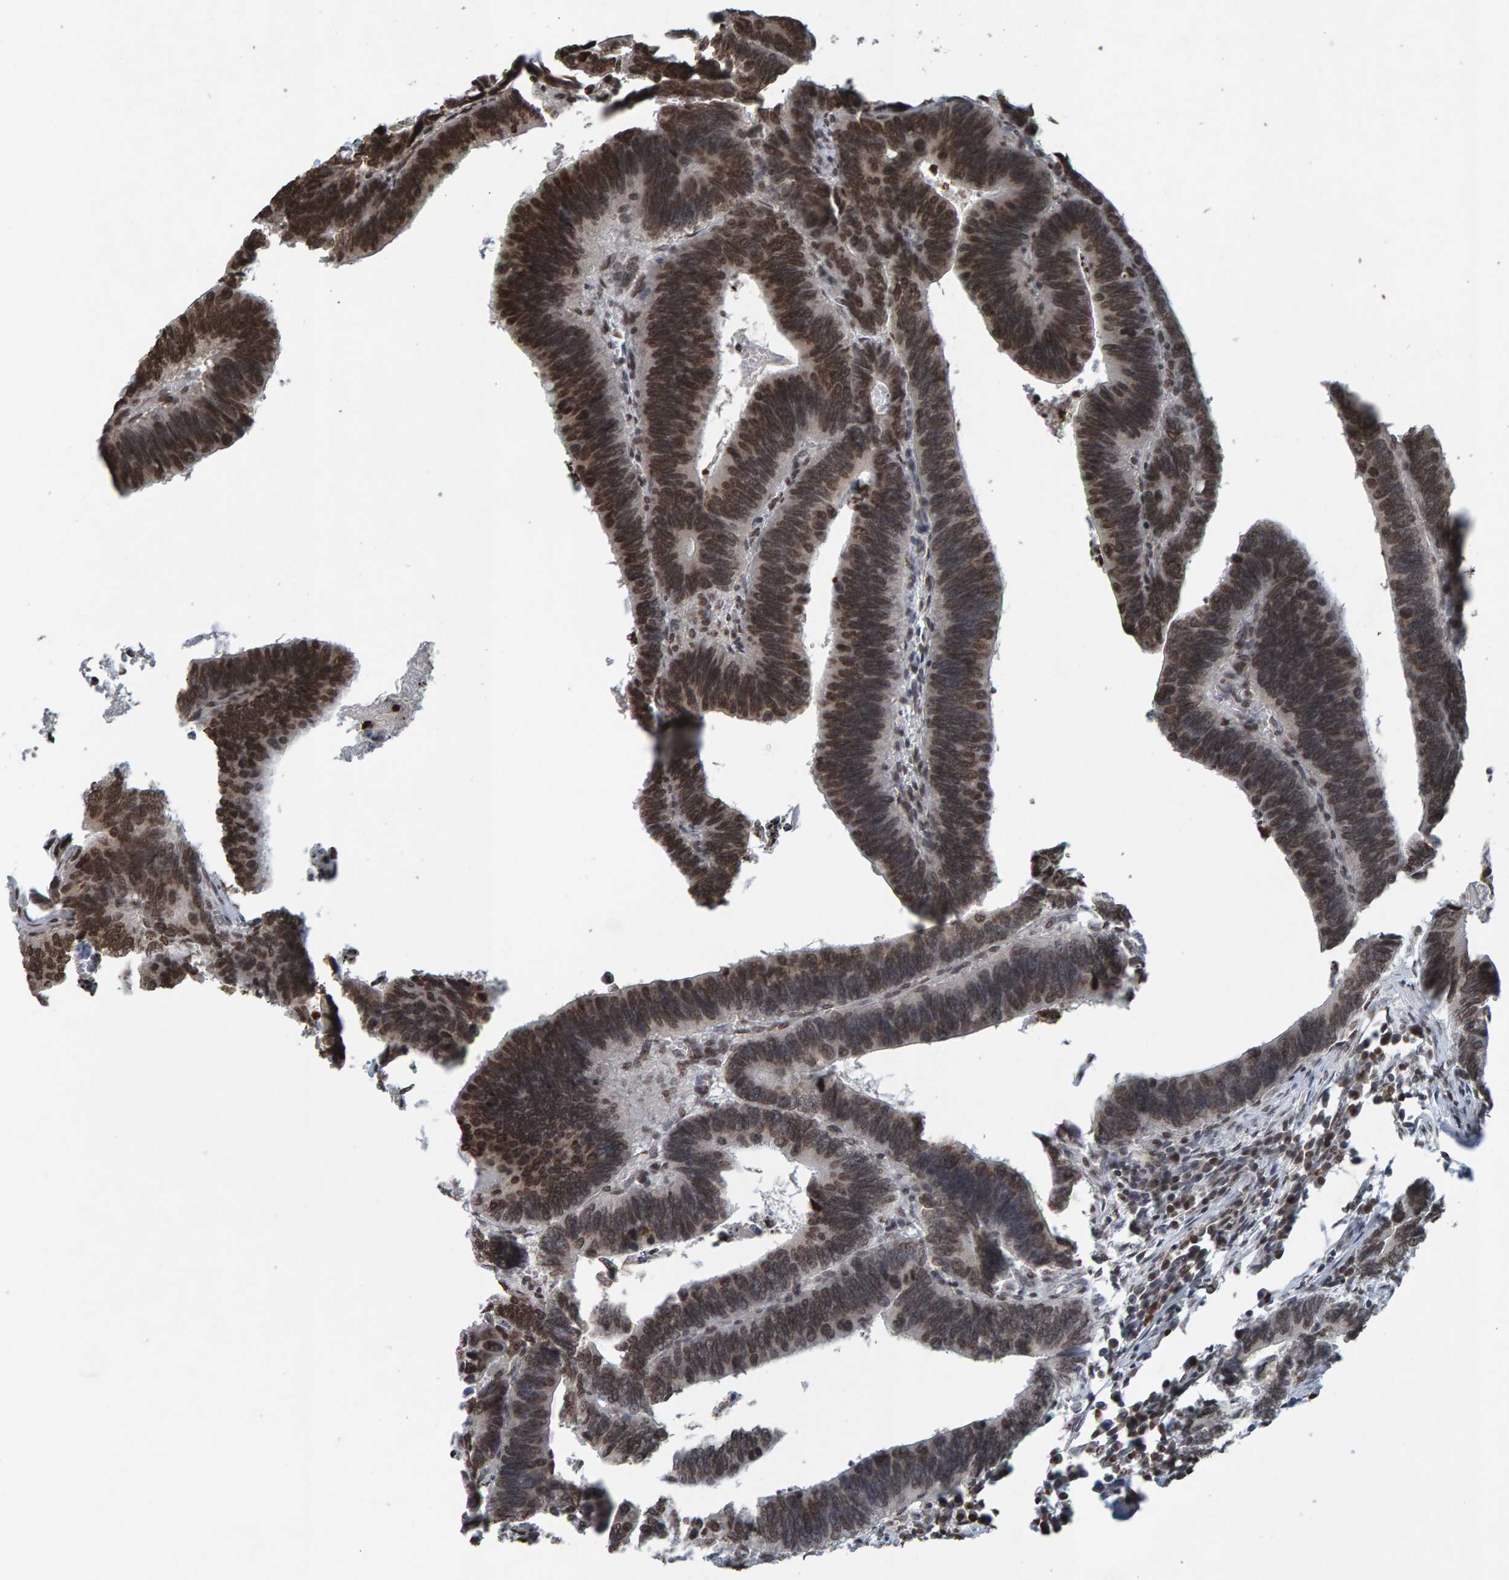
{"staining": {"intensity": "moderate", "quantity": "25%-75%", "location": "nuclear"}, "tissue": "colorectal cancer", "cell_type": "Tumor cells", "image_type": "cancer", "snomed": [{"axis": "morphology", "description": "Adenocarcinoma, NOS"}, {"axis": "topography", "description": "Colon"}], "caption": "Immunohistochemical staining of human colorectal cancer demonstrates medium levels of moderate nuclear protein positivity in approximately 25%-75% of tumor cells.", "gene": "H2AZ1", "patient": {"sex": "male", "age": 72}}